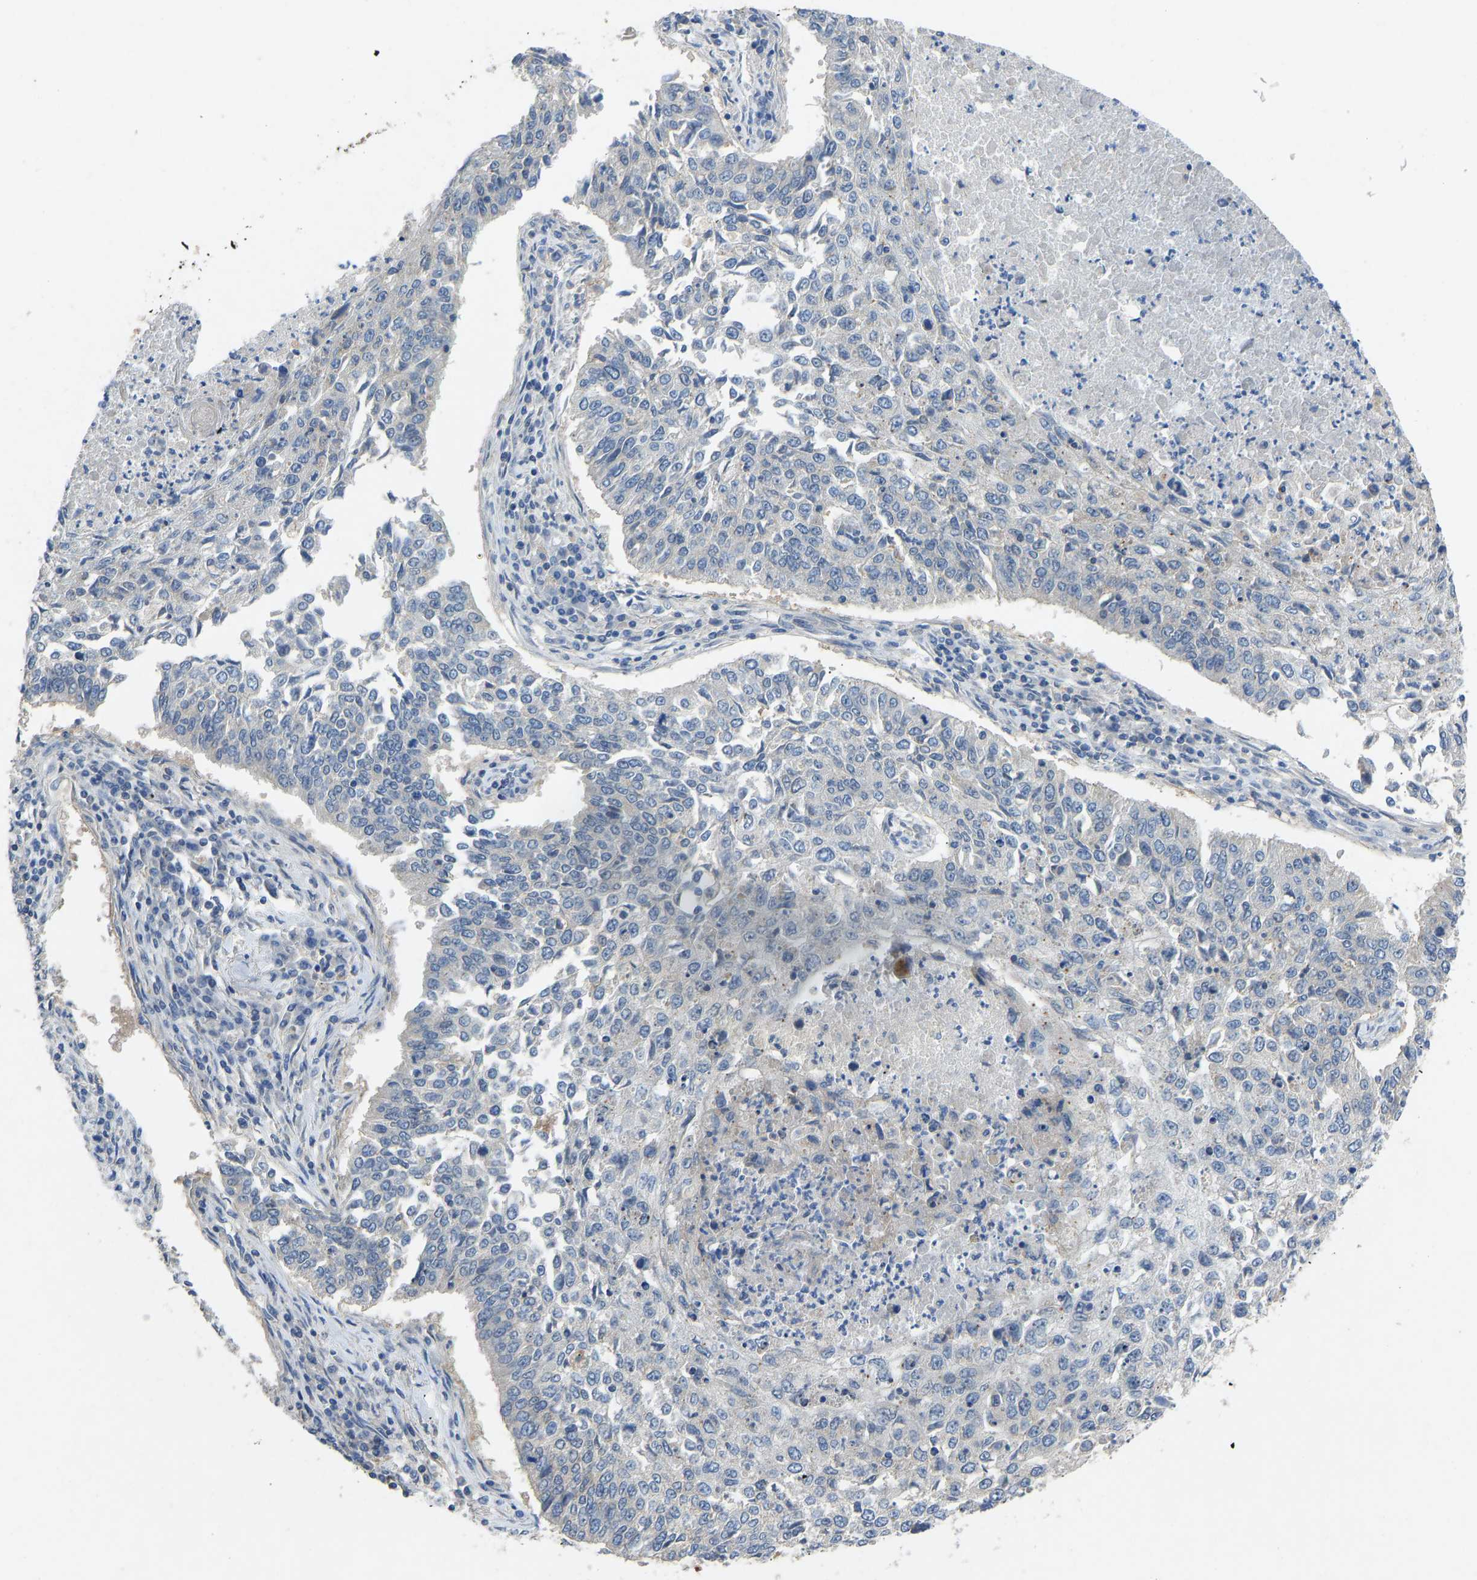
{"staining": {"intensity": "negative", "quantity": "none", "location": "none"}, "tissue": "lung cancer", "cell_type": "Tumor cells", "image_type": "cancer", "snomed": [{"axis": "morphology", "description": "Normal tissue, NOS"}, {"axis": "morphology", "description": "Squamous cell carcinoma, NOS"}, {"axis": "topography", "description": "Cartilage tissue"}, {"axis": "topography", "description": "Bronchus"}, {"axis": "topography", "description": "Lung"}], "caption": "A photomicrograph of squamous cell carcinoma (lung) stained for a protein demonstrates no brown staining in tumor cells.", "gene": "NDRG3", "patient": {"sex": "female", "age": 49}}